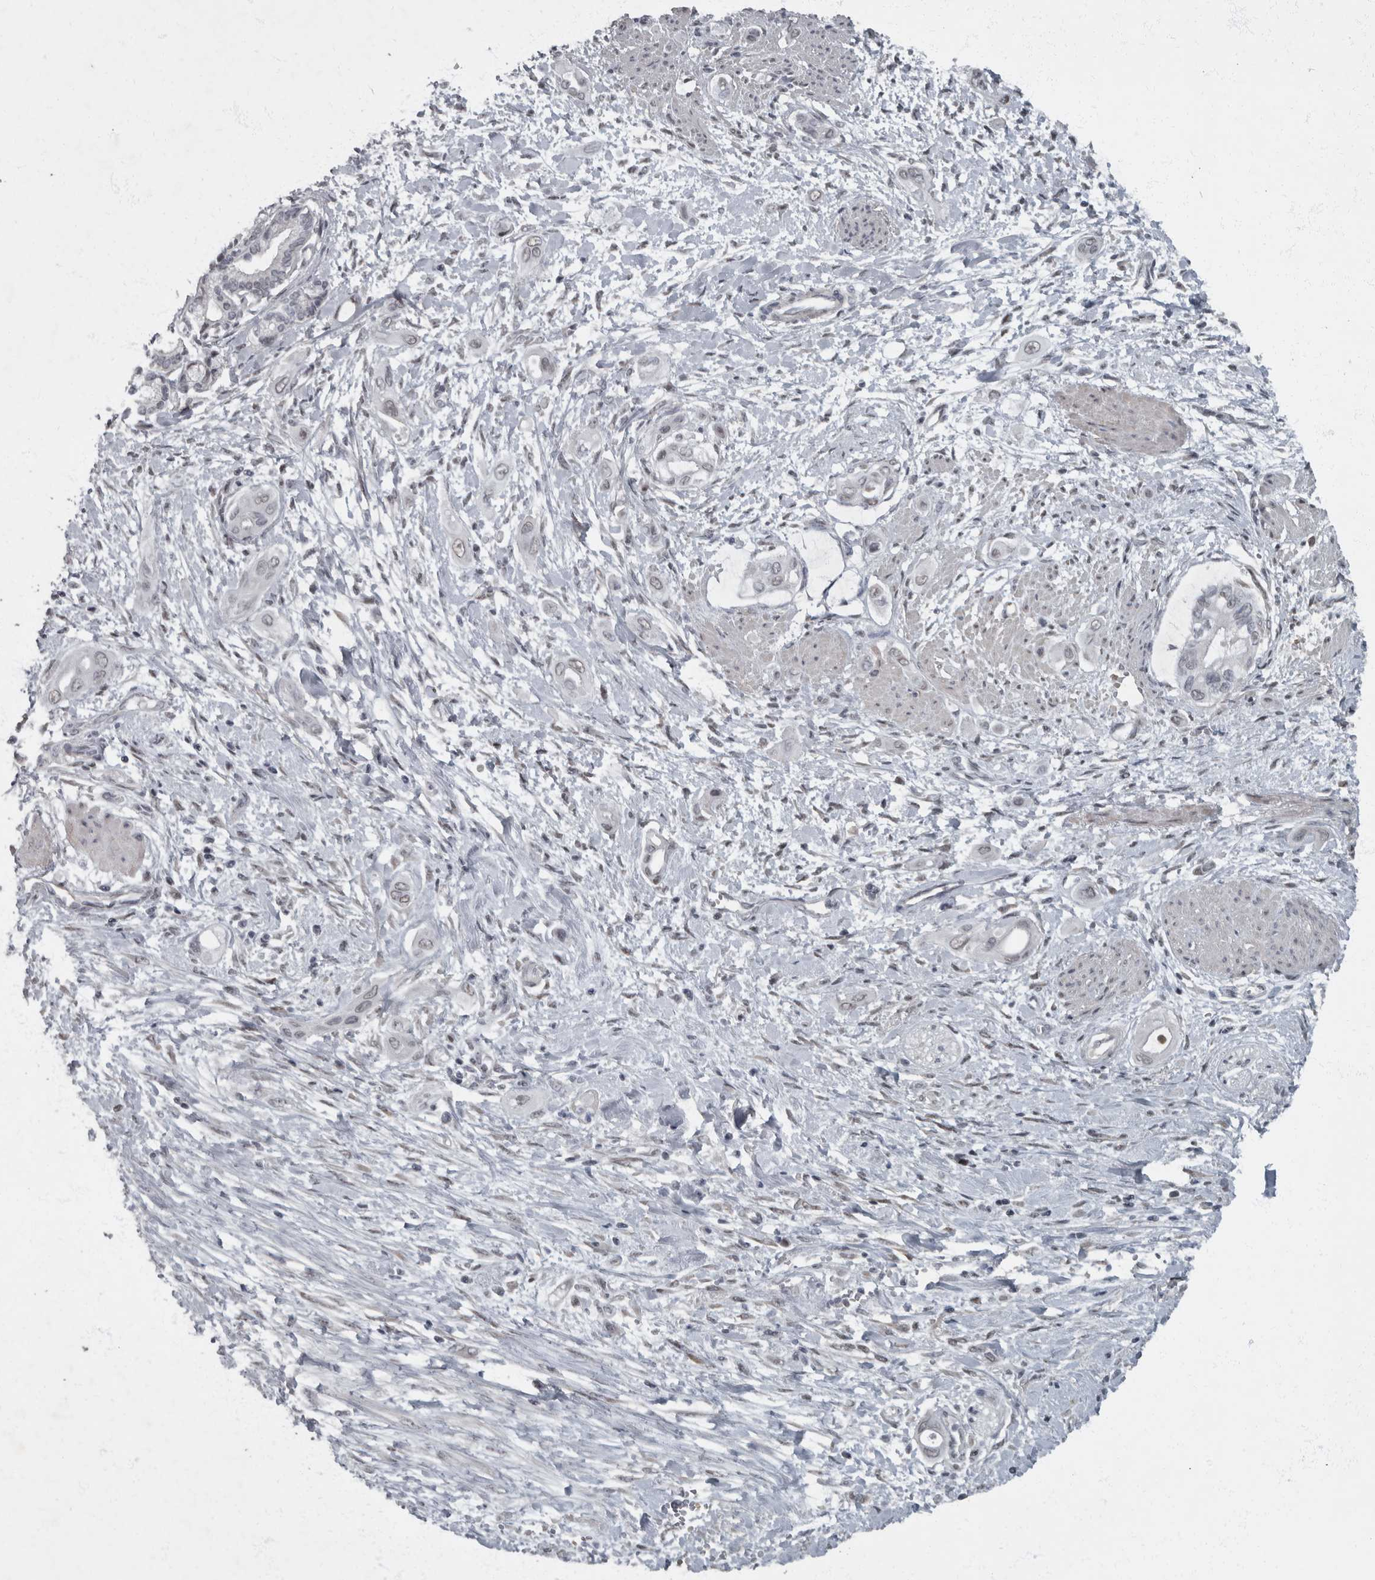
{"staining": {"intensity": "negative", "quantity": "none", "location": "none"}, "tissue": "pancreatic cancer", "cell_type": "Tumor cells", "image_type": "cancer", "snomed": [{"axis": "morphology", "description": "Adenocarcinoma, NOS"}, {"axis": "topography", "description": "Pancreas"}], "caption": "IHC of adenocarcinoma (pancreatic) displays no expression in tumor cells. (DAB (3,3'-diaminobenzidine) IHC, high magnification).", "gene": "WDR33", "patient": {"sex": "male", "age": 59}}